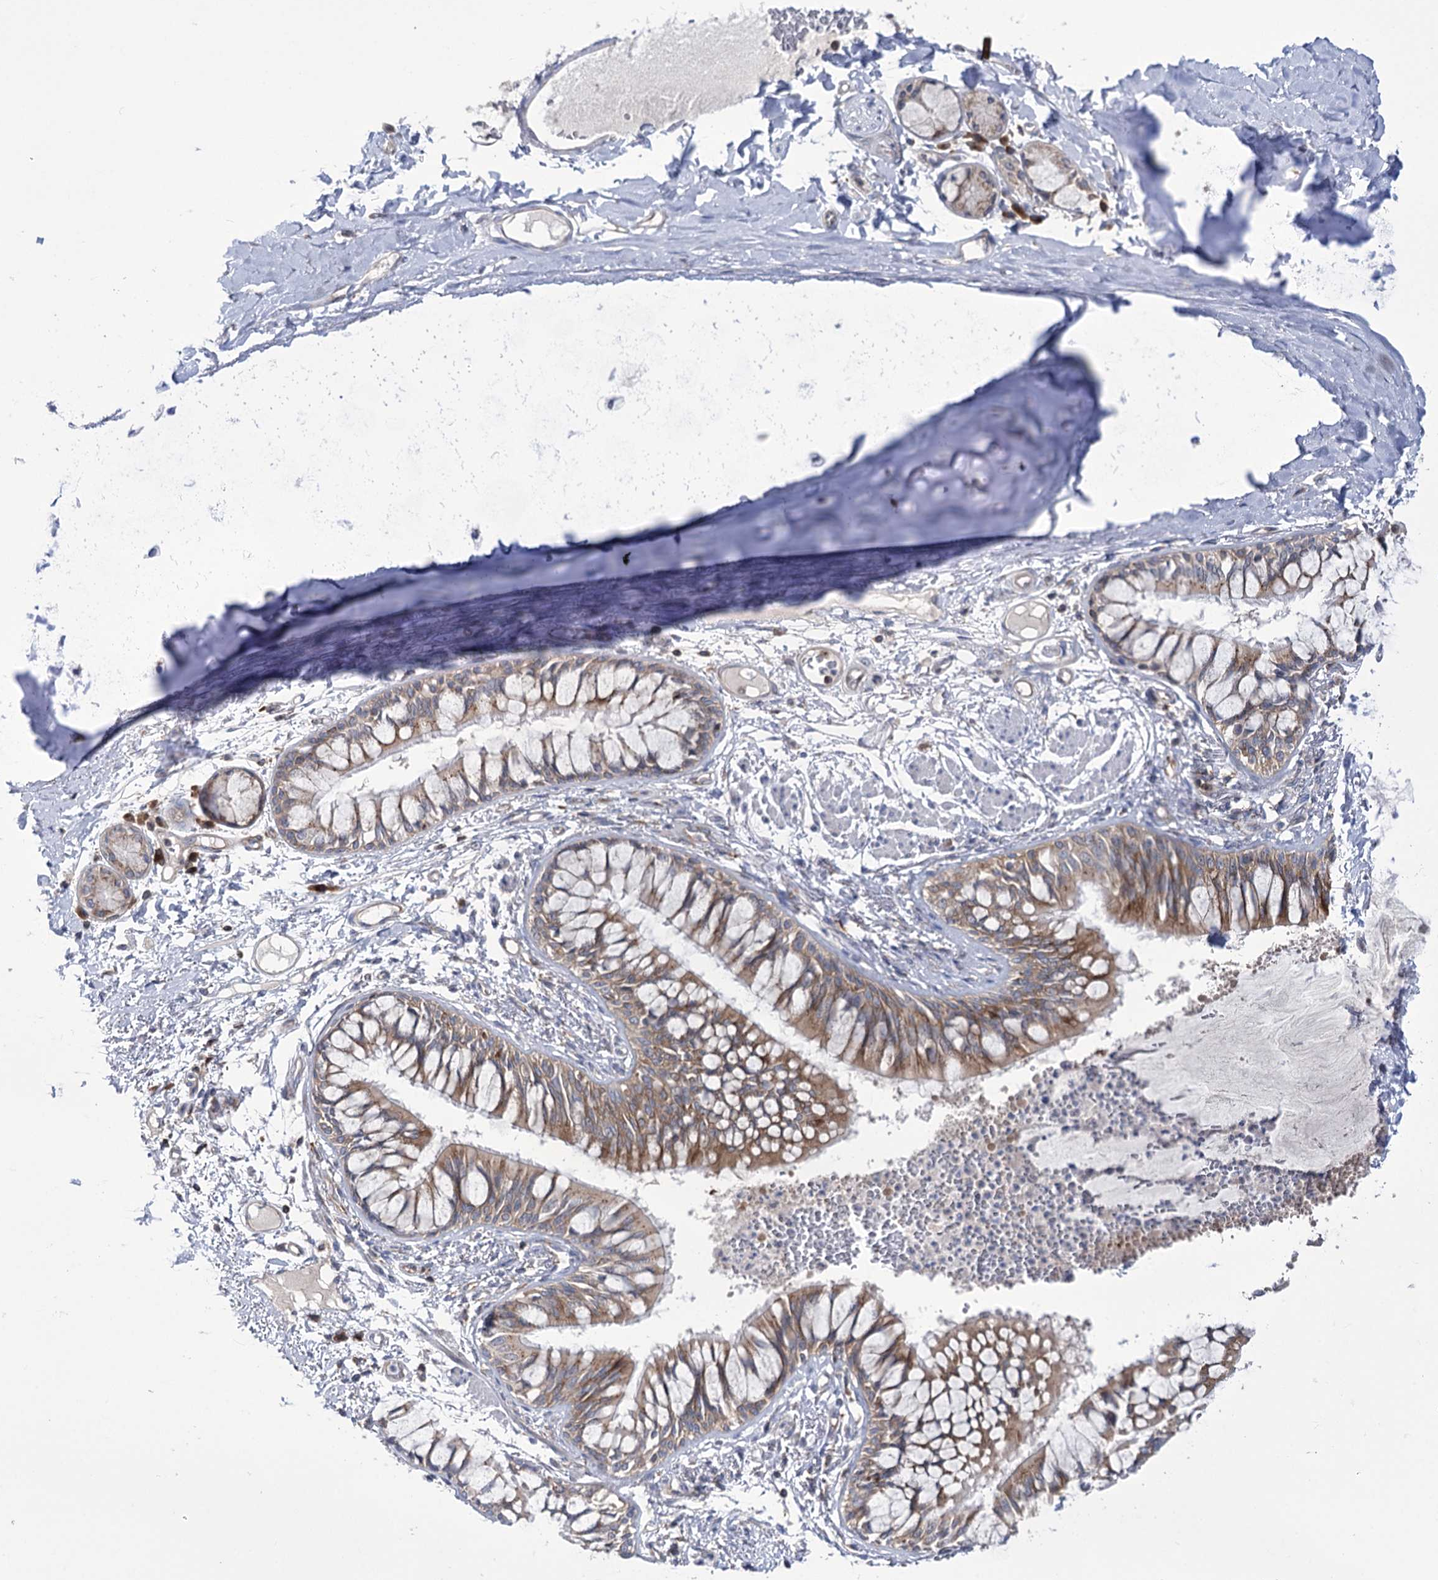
{"staining": {"intensity": "negative", "quantity": "none", "location": "none"}, "tissue": "adipose tissue", "cell_type": "Adipocytes", "image_type": "normal", "snomed": [{"axis": "morphology", "description": "Normal tissue, NOS"}, {"axis": "topography", "description": "Cartilage tissue"}, {"axis": "topography", "description": "Bronchus"}, {"axis": "topography", "description": "Lung"}, {"axis": "topography", "description": "Peripheral nerve tissue"}], "caption": "The histopathology image shows no significant expression in adipocytes of adipose tissue. (DAB (3,3'-diaminobenzidine) immunohistochemistry (IHC), high magnification).", "gene": "ZNF622", "patient": {"sex": "female", "age": 49}}